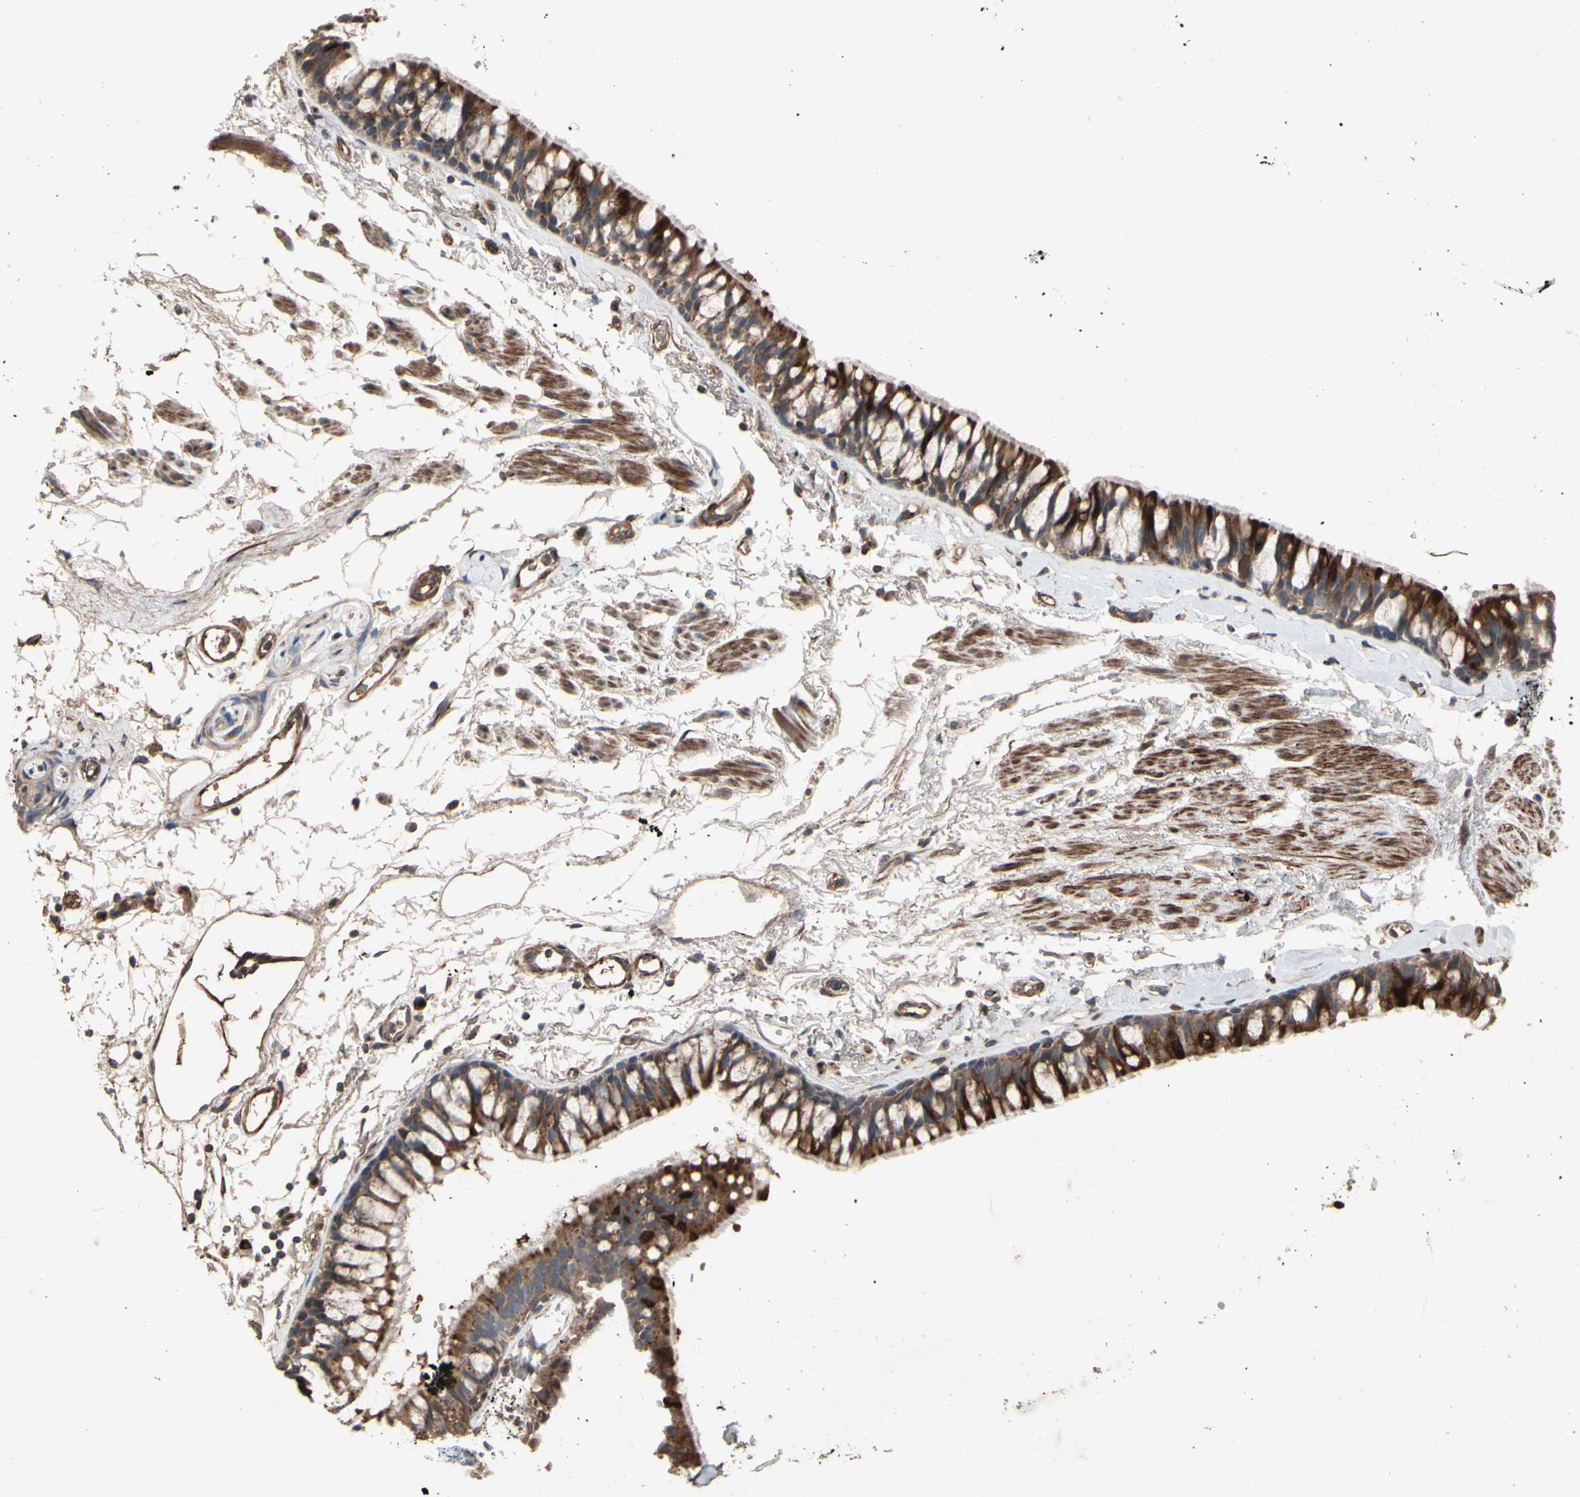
{"staining": {"intensity": "strong", "quantity": ">75%", "location": "cytoplasmic/membranous"}, "tissue": "bronchus", "cell_type": "Respiratory epithelial cells", "image_type": "normal", "snomed": [{"axis": "morphology", "description": "Normal tissue, NOS"}, {"axis": "topography", "description": "Bronchus"}], "caption": "This is a micrograph of IHC staining of normal bronchus, which shows strong staining in the cytoplasmic/membranous of respiratory epithelial cells.", "gene": "GCK", "patient": {"sex": "female", "age": 73}}